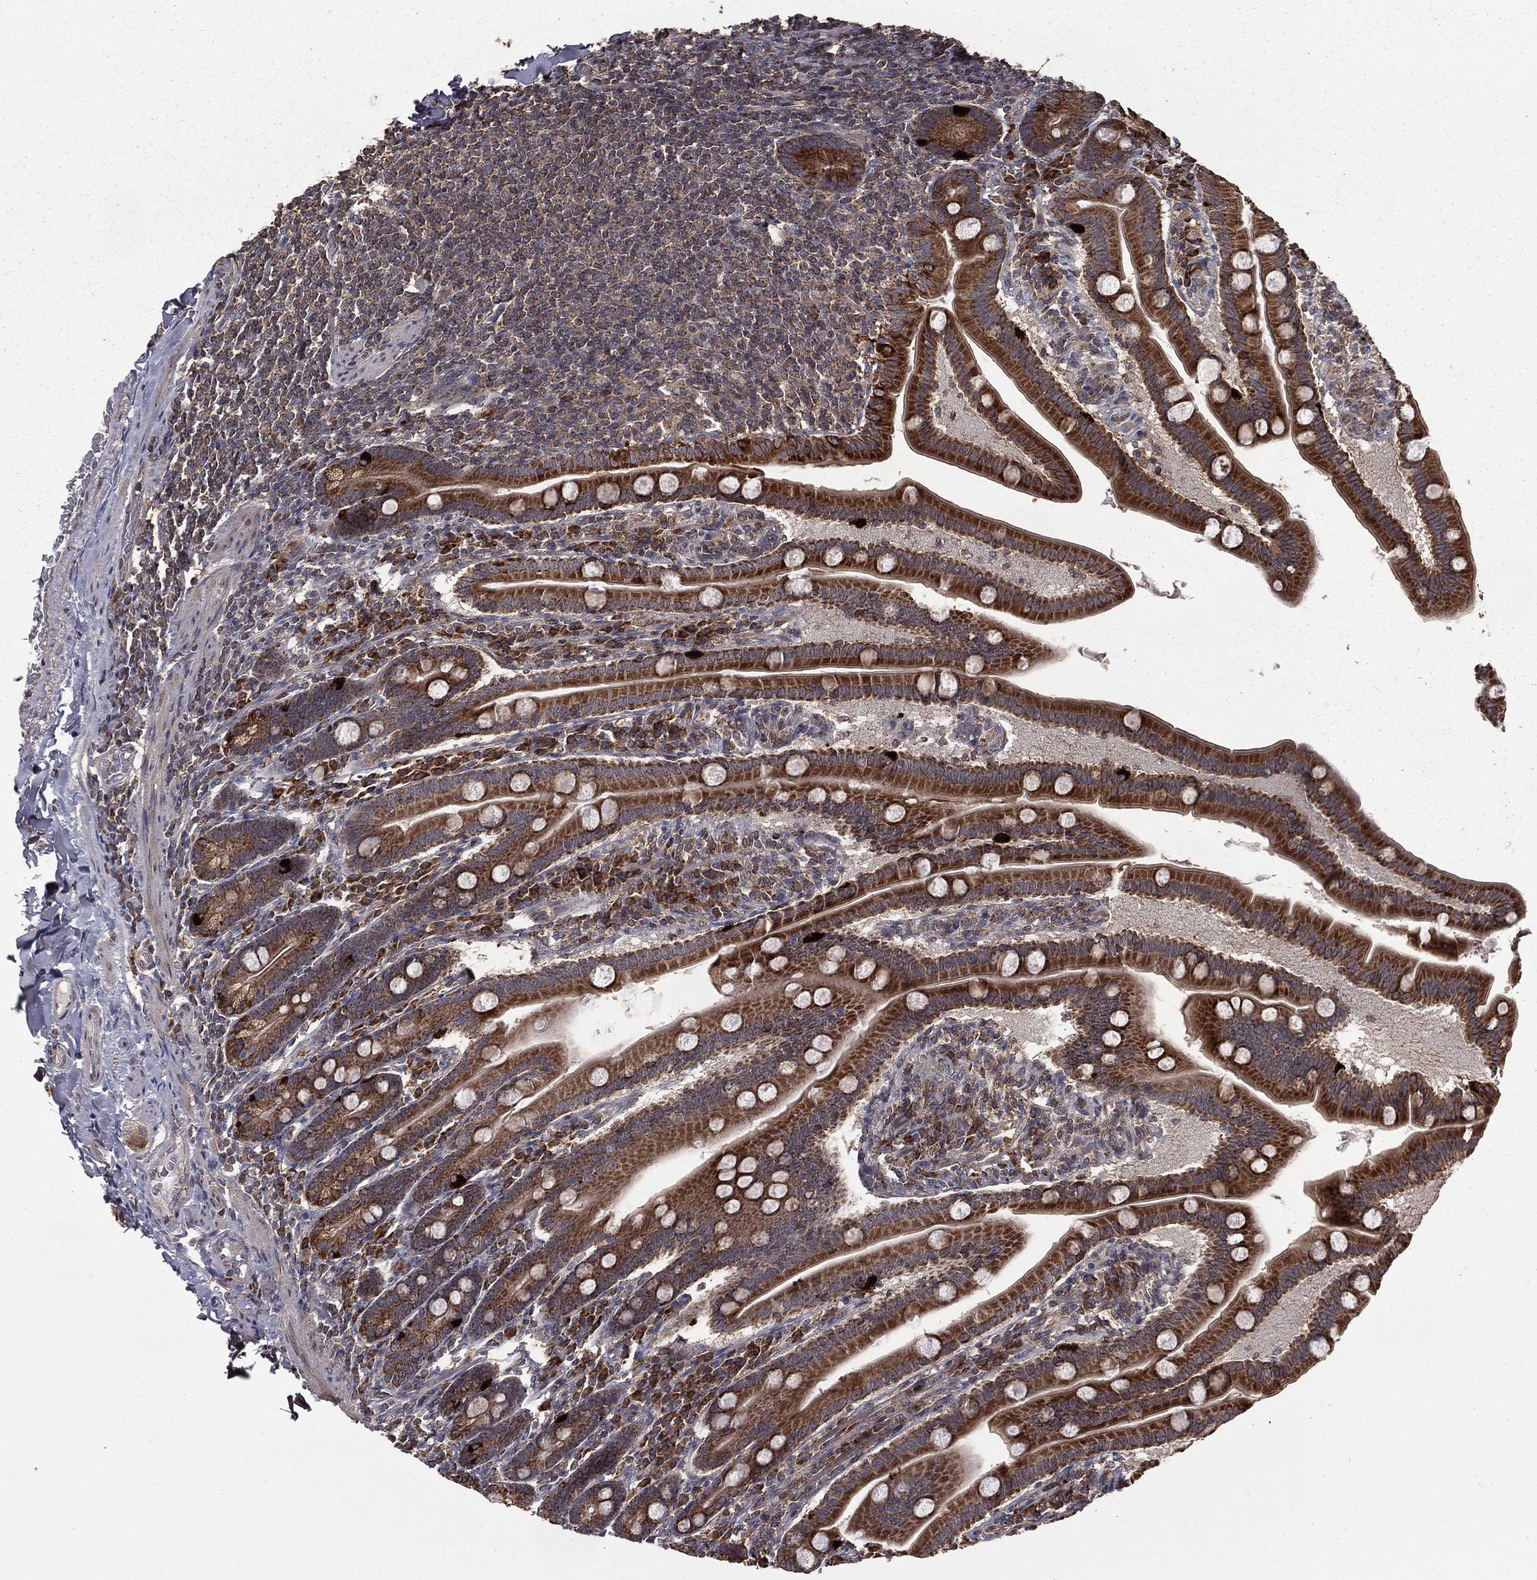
{"staining": {"intensity": "strong", "quantity": "25%-75%", "location": "cytoplasmic/membranous"}, "tissue": "small intestine", "cell_type": "Glandular cells", "image_type": "normal", "snomed": [{"axis": "morphology", "description": "Normal tissue, NOS"}, {"axis": "topography", "description": "Small intestine"}], "caption": "Glandular cells reveal high levels of strong cytoplasmic/membranous expression in about 25%-75% of cells in benign human small intestine. Immunohistochemistry stains the protein in brown and the nuclei are stained blue.", "gene": "OLFML1", "patient": {"sex": "male", "age": 66}}